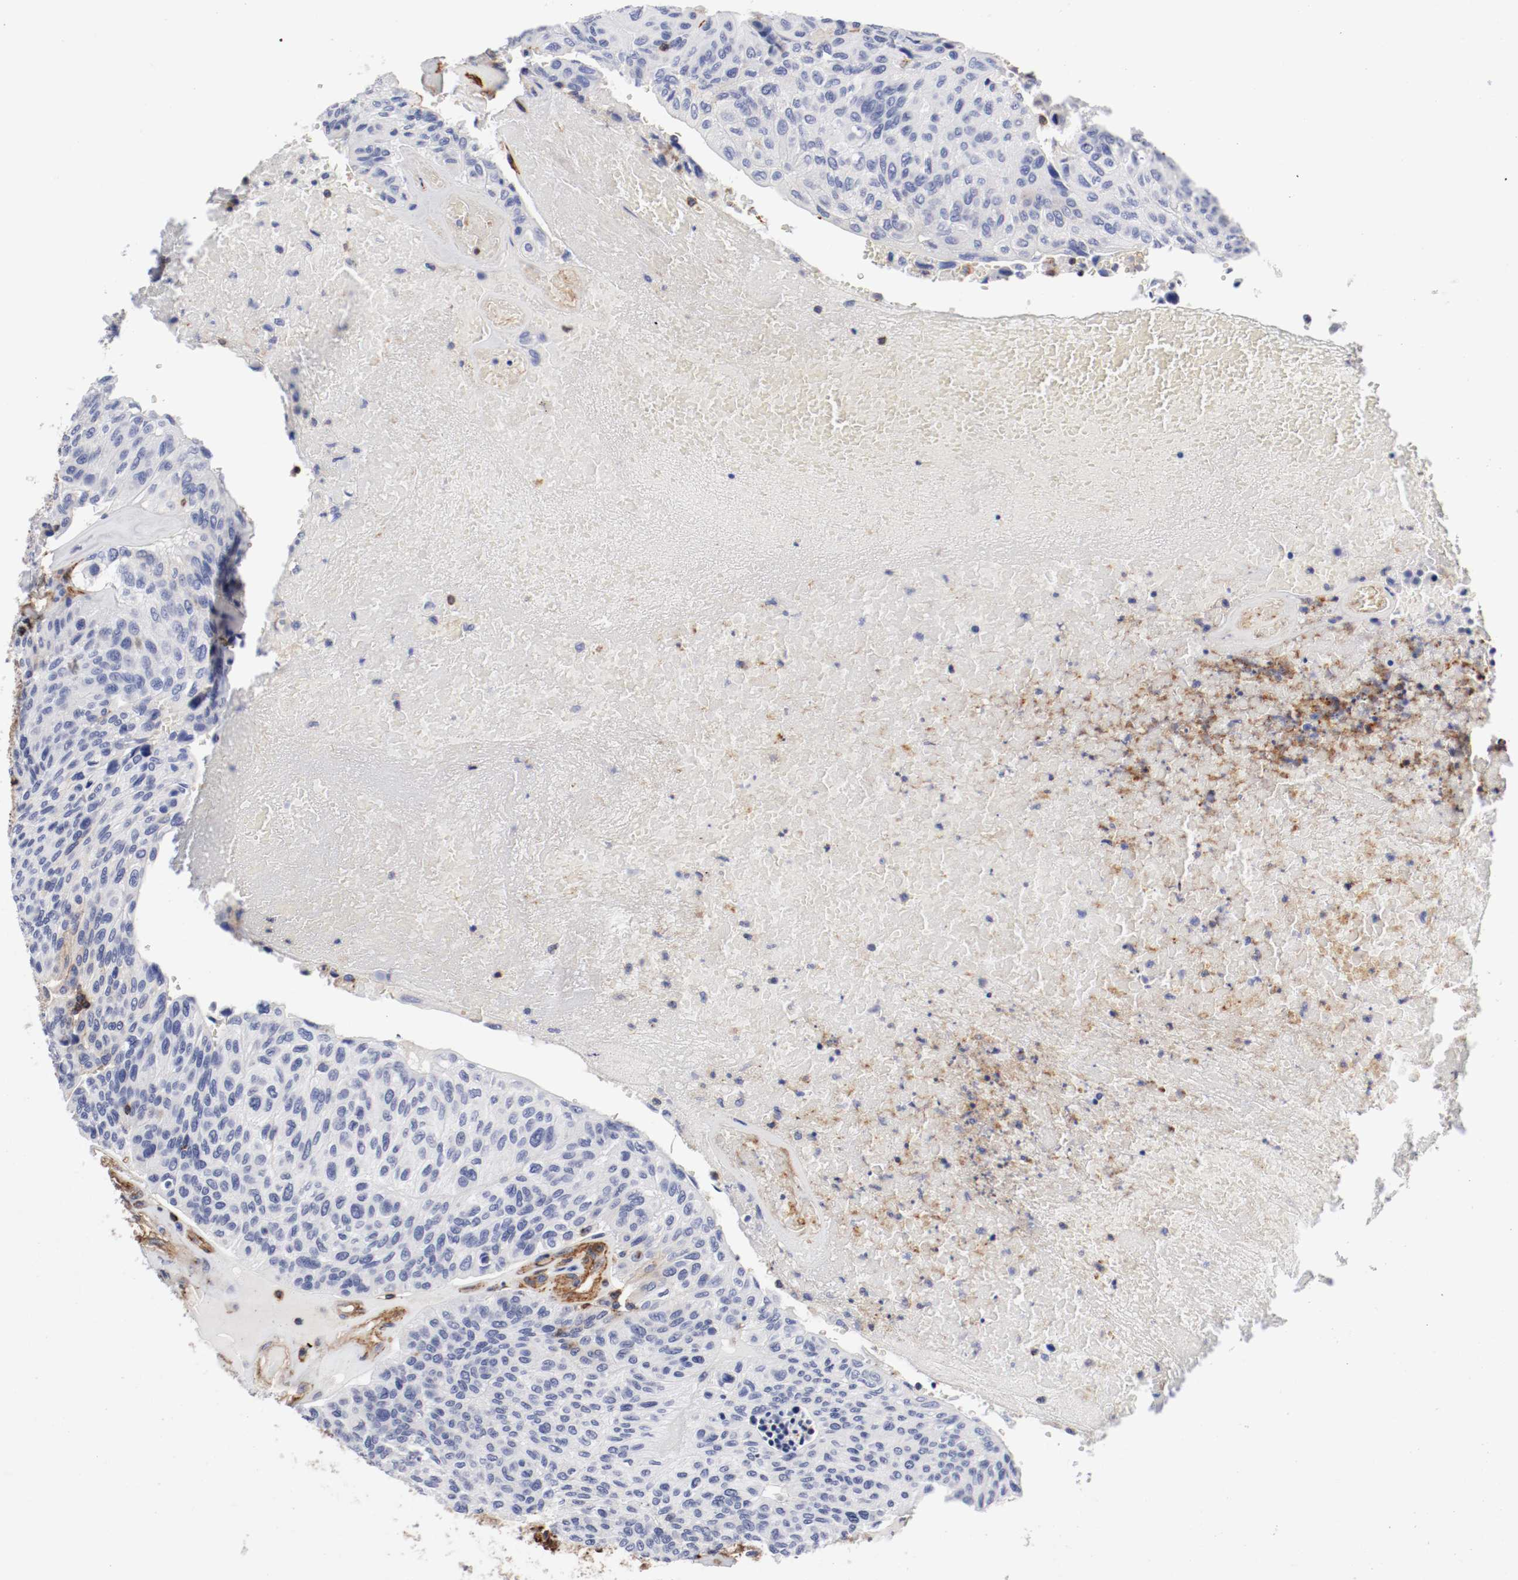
{"staining": {"intensity": "weak", "quantity": "<25%", "location": "cytoplasmic/membranous"}, "tissue": "urothelial cancer", "cell_type": "Tumor cells", "image_type": "cancer", "snomed": [{"axis": "morphology", "description": "Urothelial carcinoma, High grade"}, {"axis": "topography", "description": "Urinary bladder"}], "caption": "The IHC micrograph has no significant positivity in tumor cells of high-grade urothelial carcinoma tissue.", "gene": "IFITM1", "patient": {"sex": "male", "age": 66}}